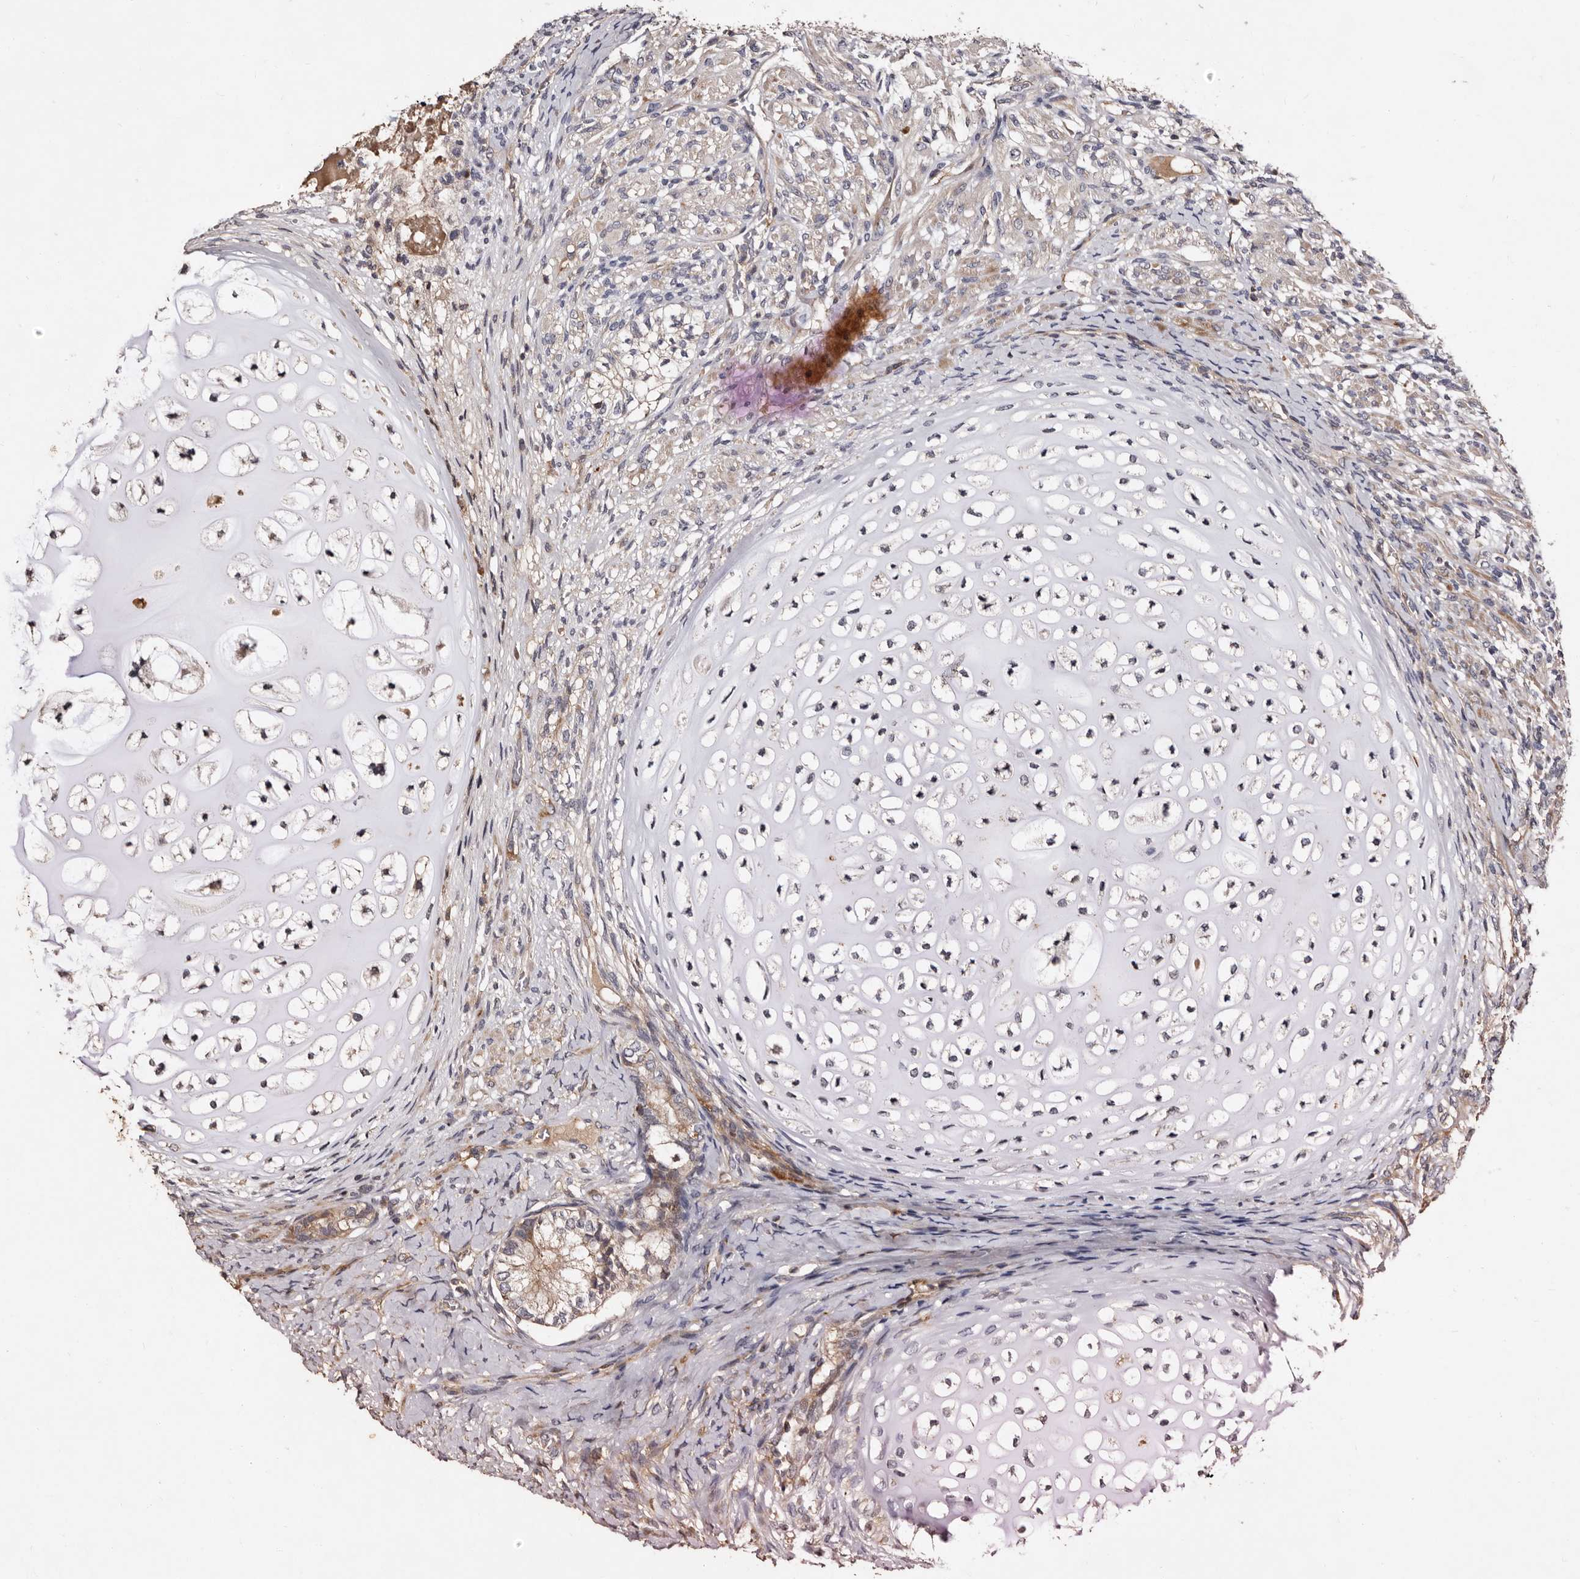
{"staining": {"intensity": "negative", "quantity": "none", "location": "none"}, "tissue": "testis cancer", "cell_type": "Tumor cells", "image_type": "cancer", "snomed": [{"axis": "morphology", "description": "Seminoma, NOS"}, {"axis": "morphology", "description": "Carcinoma, Embryonal, NOS"}, {"axis": "topography", "description": "Testis"}], "caption": "Immunohistochemical staining of testis embryonal carcinoma shows no significant staining in tumor cells. (DAB immunohistochemistry, high magnification).", "gene": "PRKD3", "patient": {"sex": "male", "age": 28}}